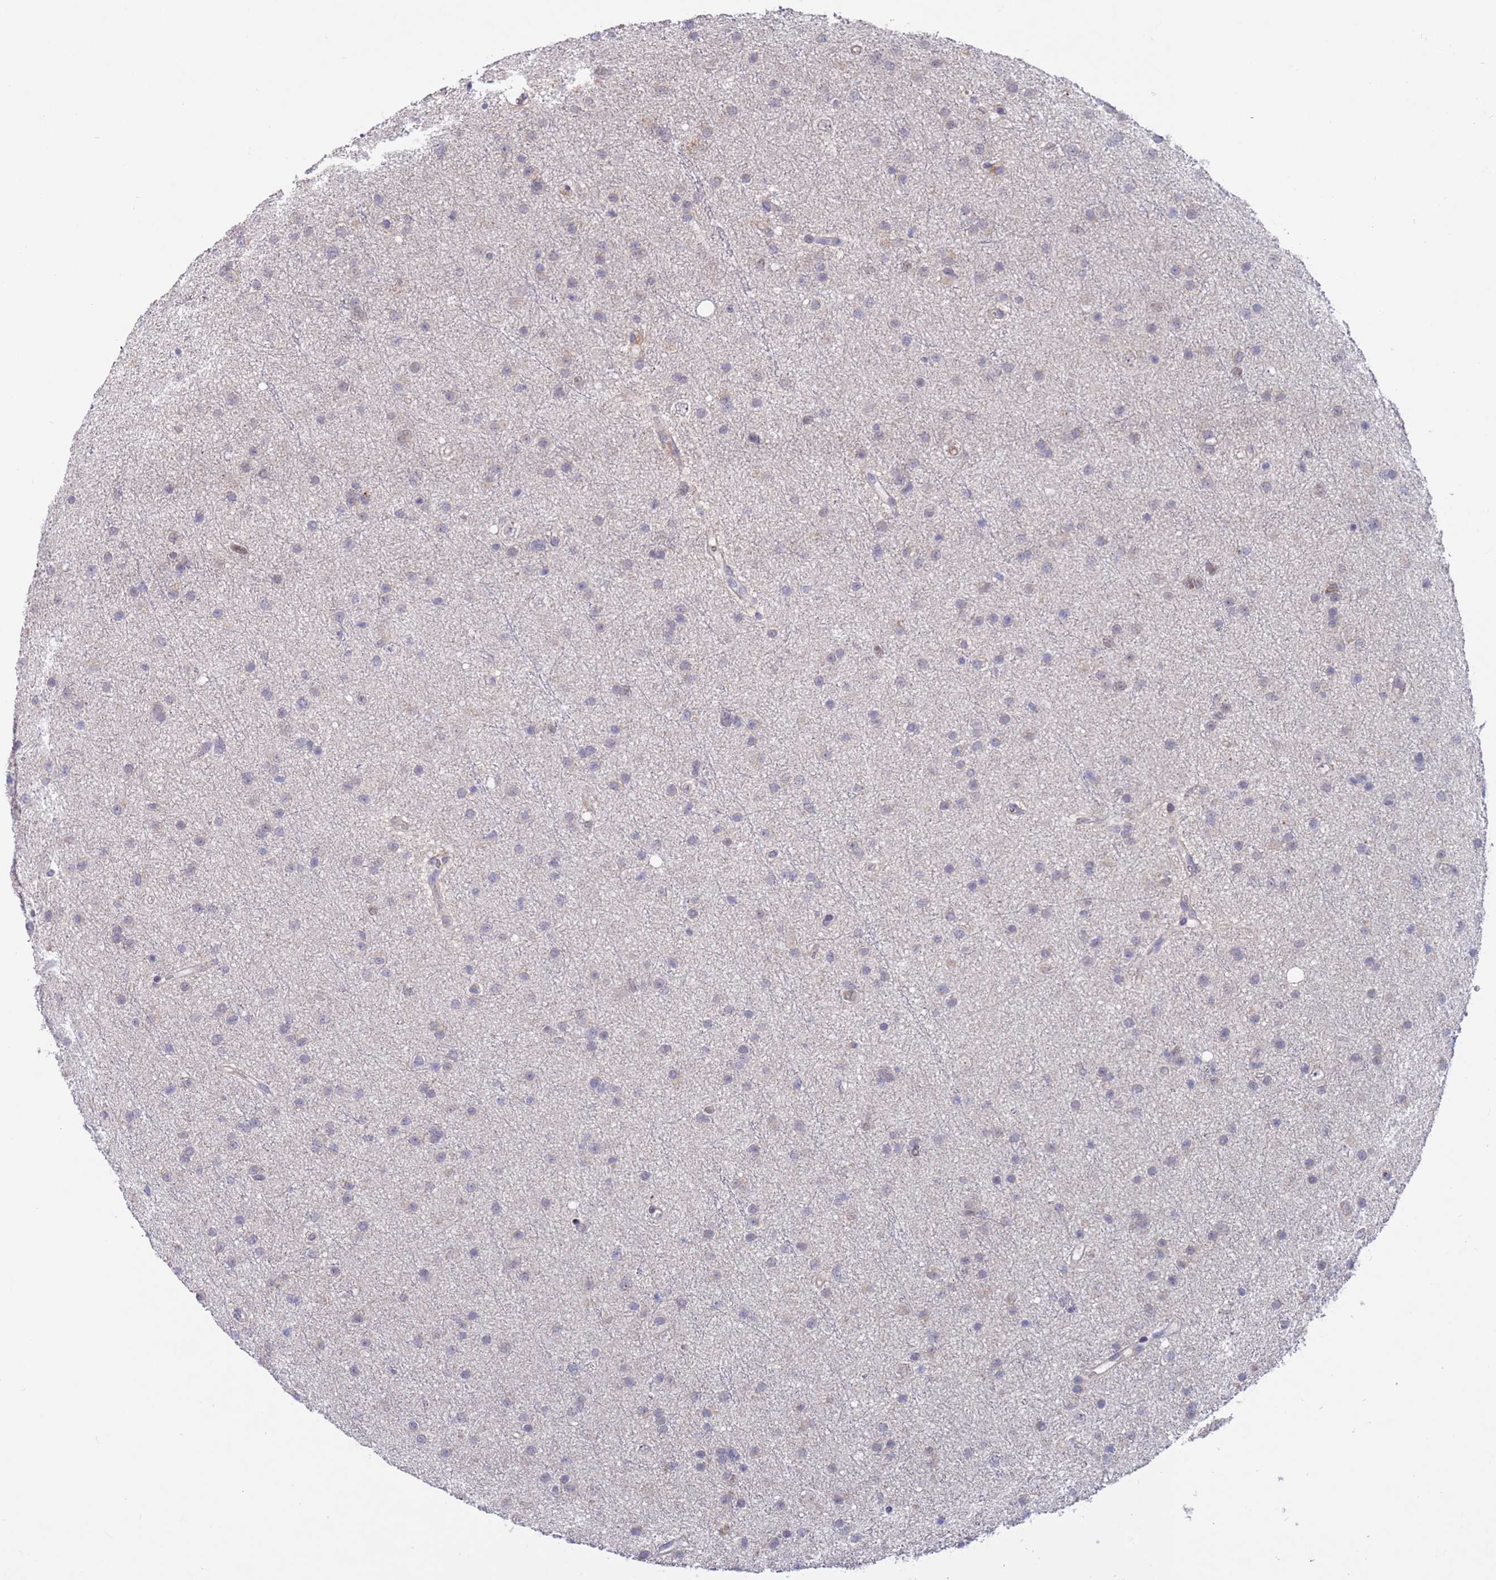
{"staining": {"intensity": "negative", "quantity": "none", "location": "none"}, "tissue": "glioma", "cell_type": "Tumor cells", "image_type": "cancer", "snomed": [{"axis": "morphology", "description": "Glioma, malignant, Low grade"}, {"axis": "topography", "description": "Cerebral cortex"}], "caption": "An immunohistochemistry photomicrograph of malignant glioma (low-grade) is shown. There is no staining in tumor cells of malignant glioma (low-grade).", "gene": "FBXO27", "patient": {"sex": "female", "age": 39}}